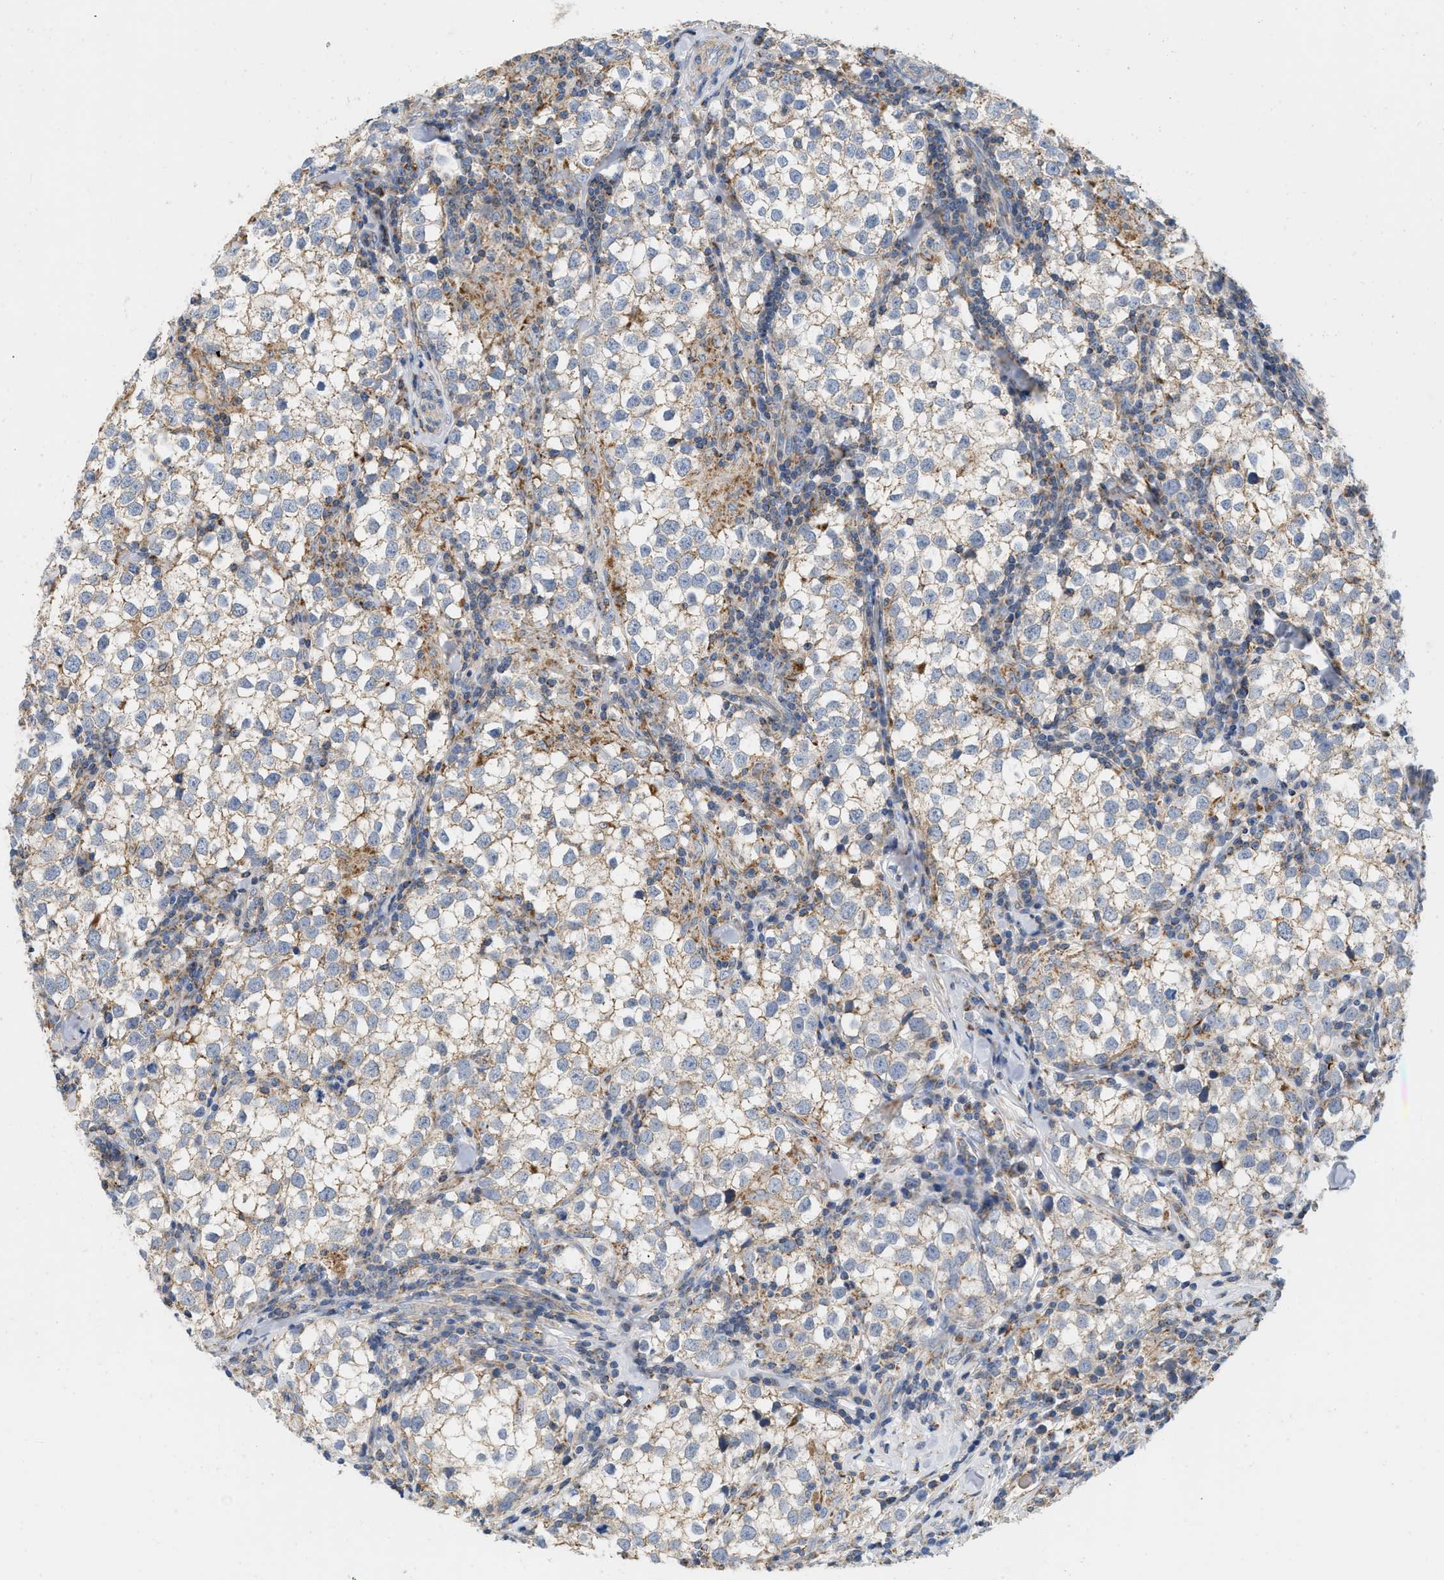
{"staining": {"intensity": "moderate", "quantity": "25%-75%", "location": "cytoplasmic/membranous"}, "tissue": "testis cancer", "cell_type": "Tumor cells", "image_type": "cancer", "snomed": [{"axis": "morphology", "description": "Seminoma, NOS"}, {"axis": "morphology", "description": "Carcinoma, Embryonal, NOS"}, {"axis": "topography", "description": "Testis"}], "caption": "Moderate cytoplasmic/membranous expression for a protein is identified in about 25%-75% of tumor cells of testis embryonal carcinoma using immunohistochemistry.", "gene": "GRB10", "patient": {"sex": "male", "age": 36}}